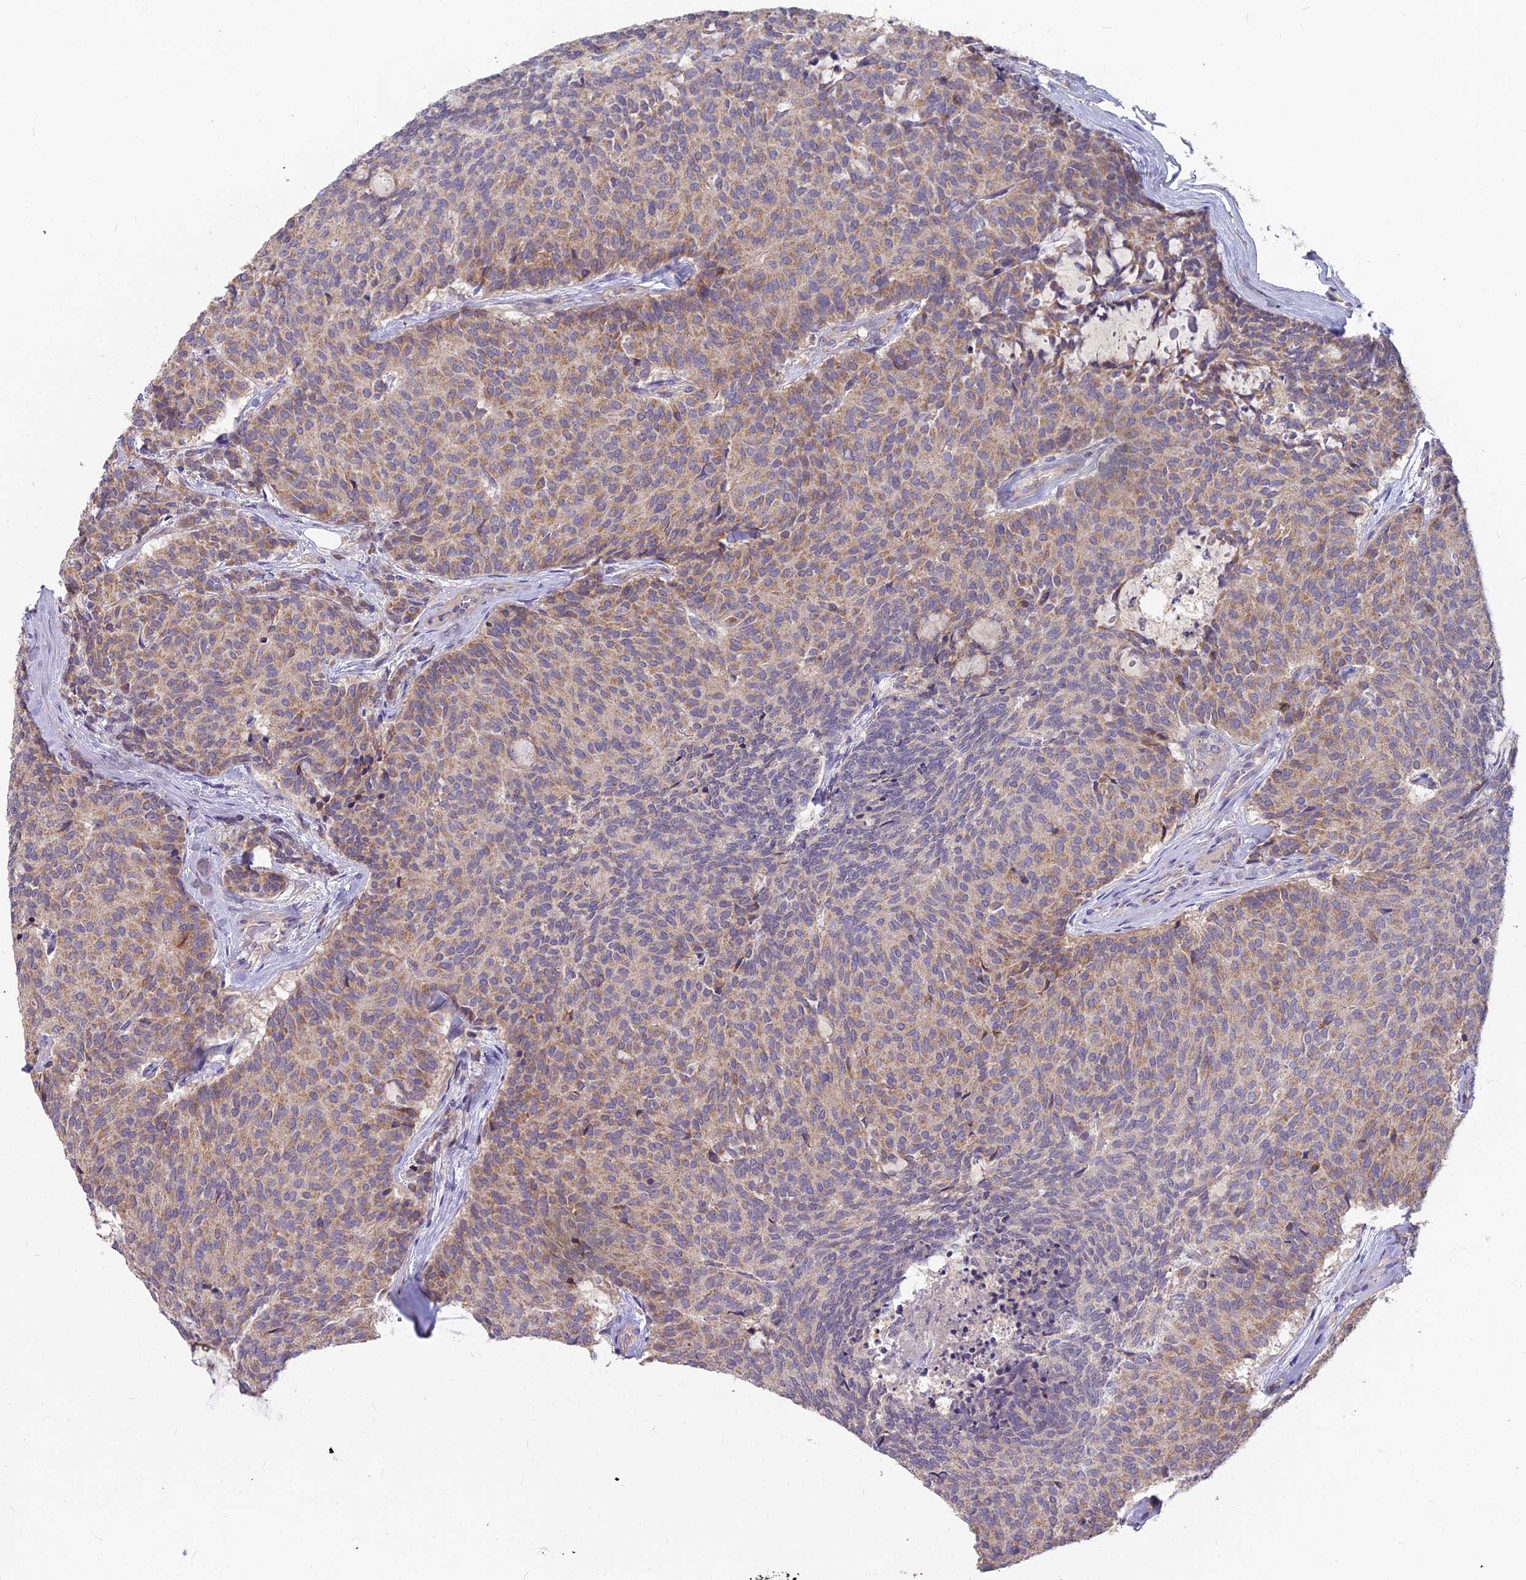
{"staining": {"intensity": "moderate", "quantity": ">75%", "location": "cytoplasmic/membranous"}, "tissue": "carcinoid", "cell_type": "Tumor cells", "image_type": "cancer", "snomed": [{"axis": "morphology", "description": "Carcinoid, malignant, NOS"}, {"axis": "topography", "description": "Pancreas"}], "caption": "This is an image of immunohistochemistry staining of carcinoid, which shows moderate staining in the cytoplasmic/membranous of tumor cells.", "gene": "MICU2", "patient": {"sex": "female", "age": 54}}